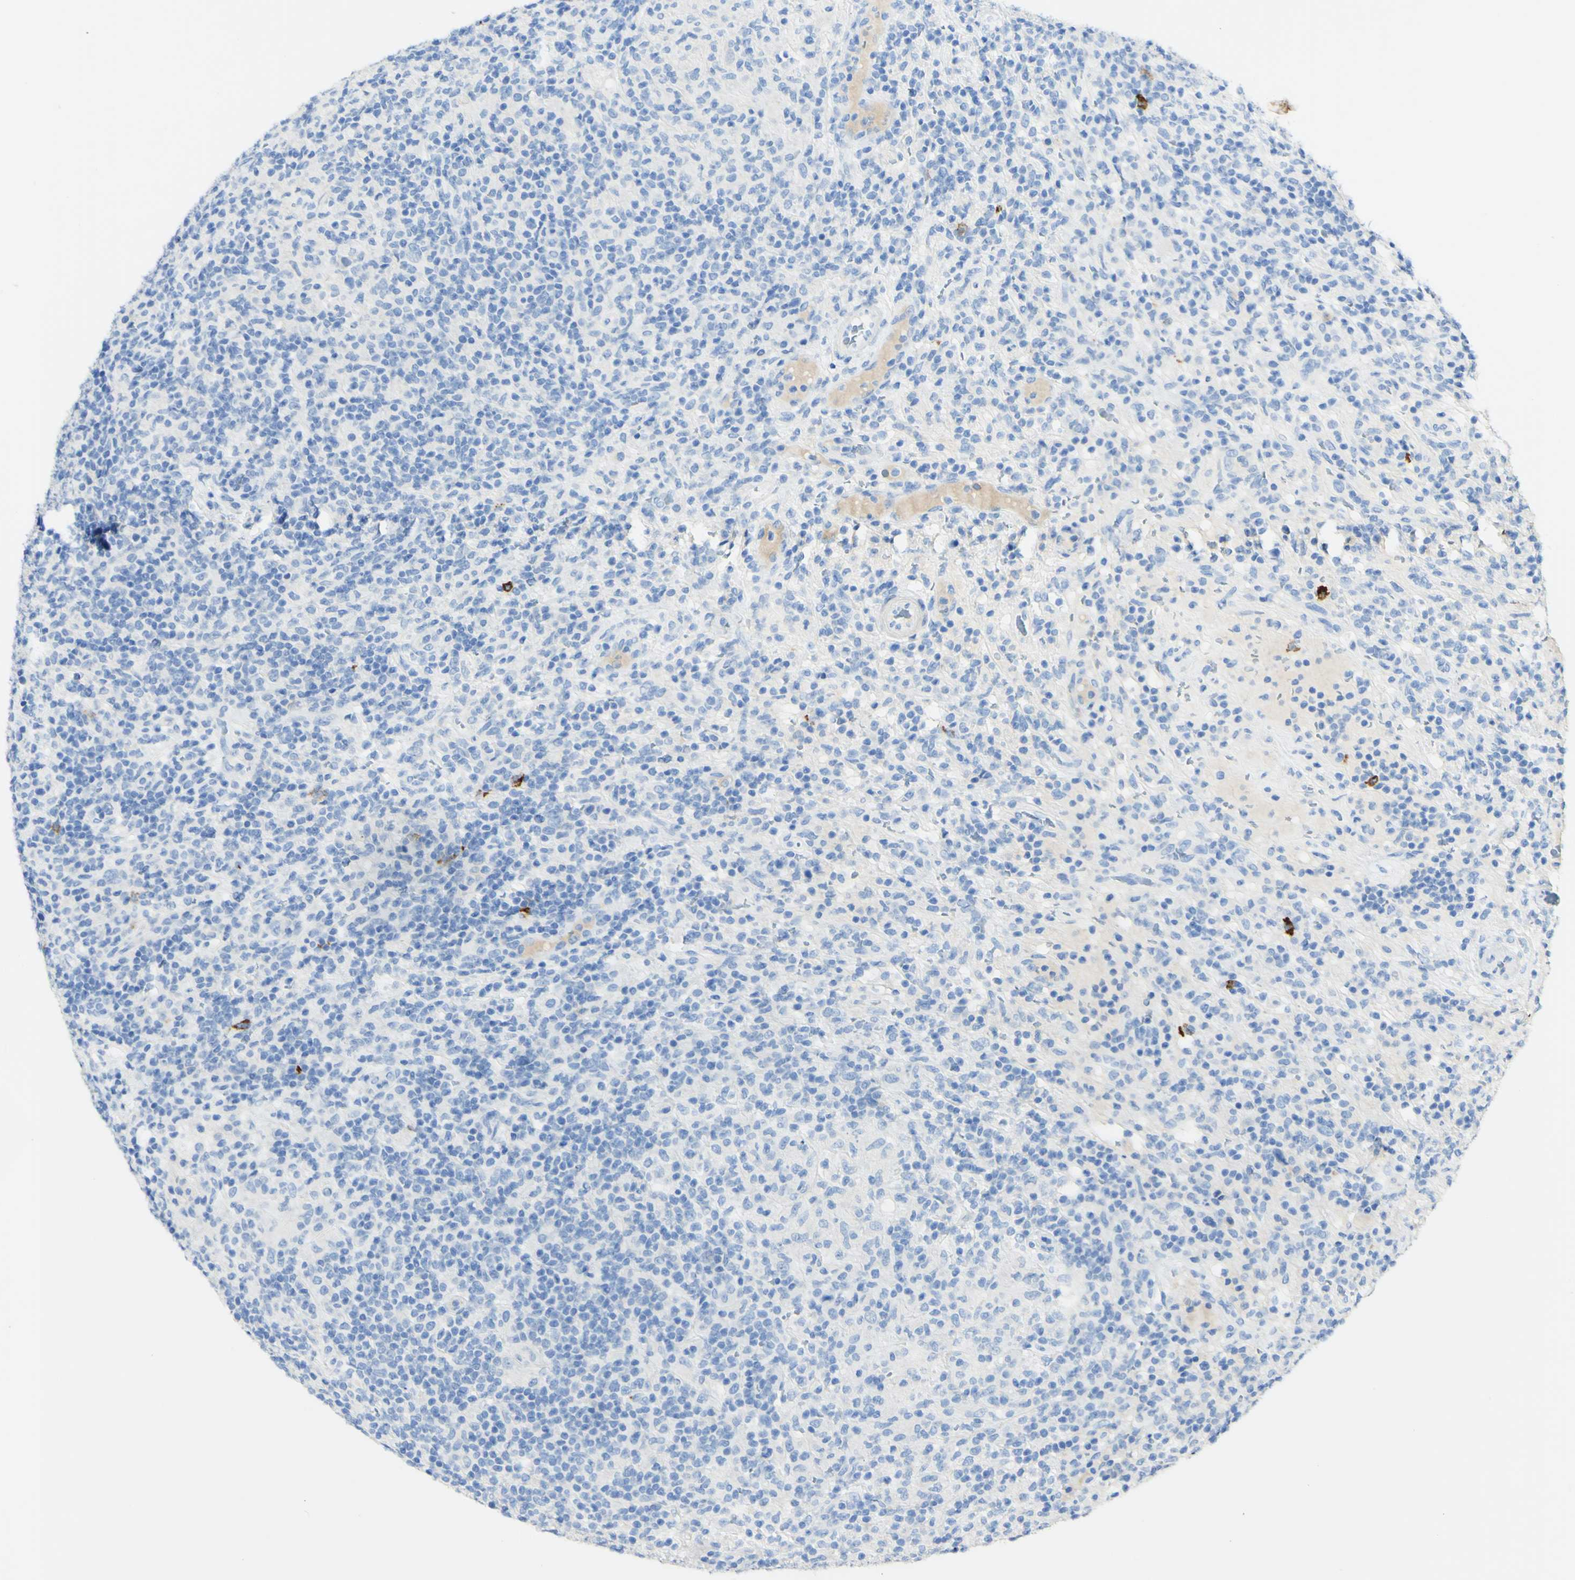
{"staining": {"intensity": "negative", "quantity": "none", "location": "none"}, "tissue": "lymphoma", "cell_type": "Tumor cells", "image_type": "cancer", "snomed": [{"axis": "morphology", "description": "Hodgkin's disease, NOS"}, {"axis": "topography", "description": "Lymph node"}], "caption": "High magnification brightfield microscopy of Hodgkin's disease stained with DAB (3,3'-diaminobenzidine) (brown) and counterstained with hematoxylin (blue): tumor cells show no significant positivity. (DAB immunohistochemistry visualized using brightfield microscopy, high magnification).", "gene": "PIGR", "patient": {"sex": "male", "age": 70}}